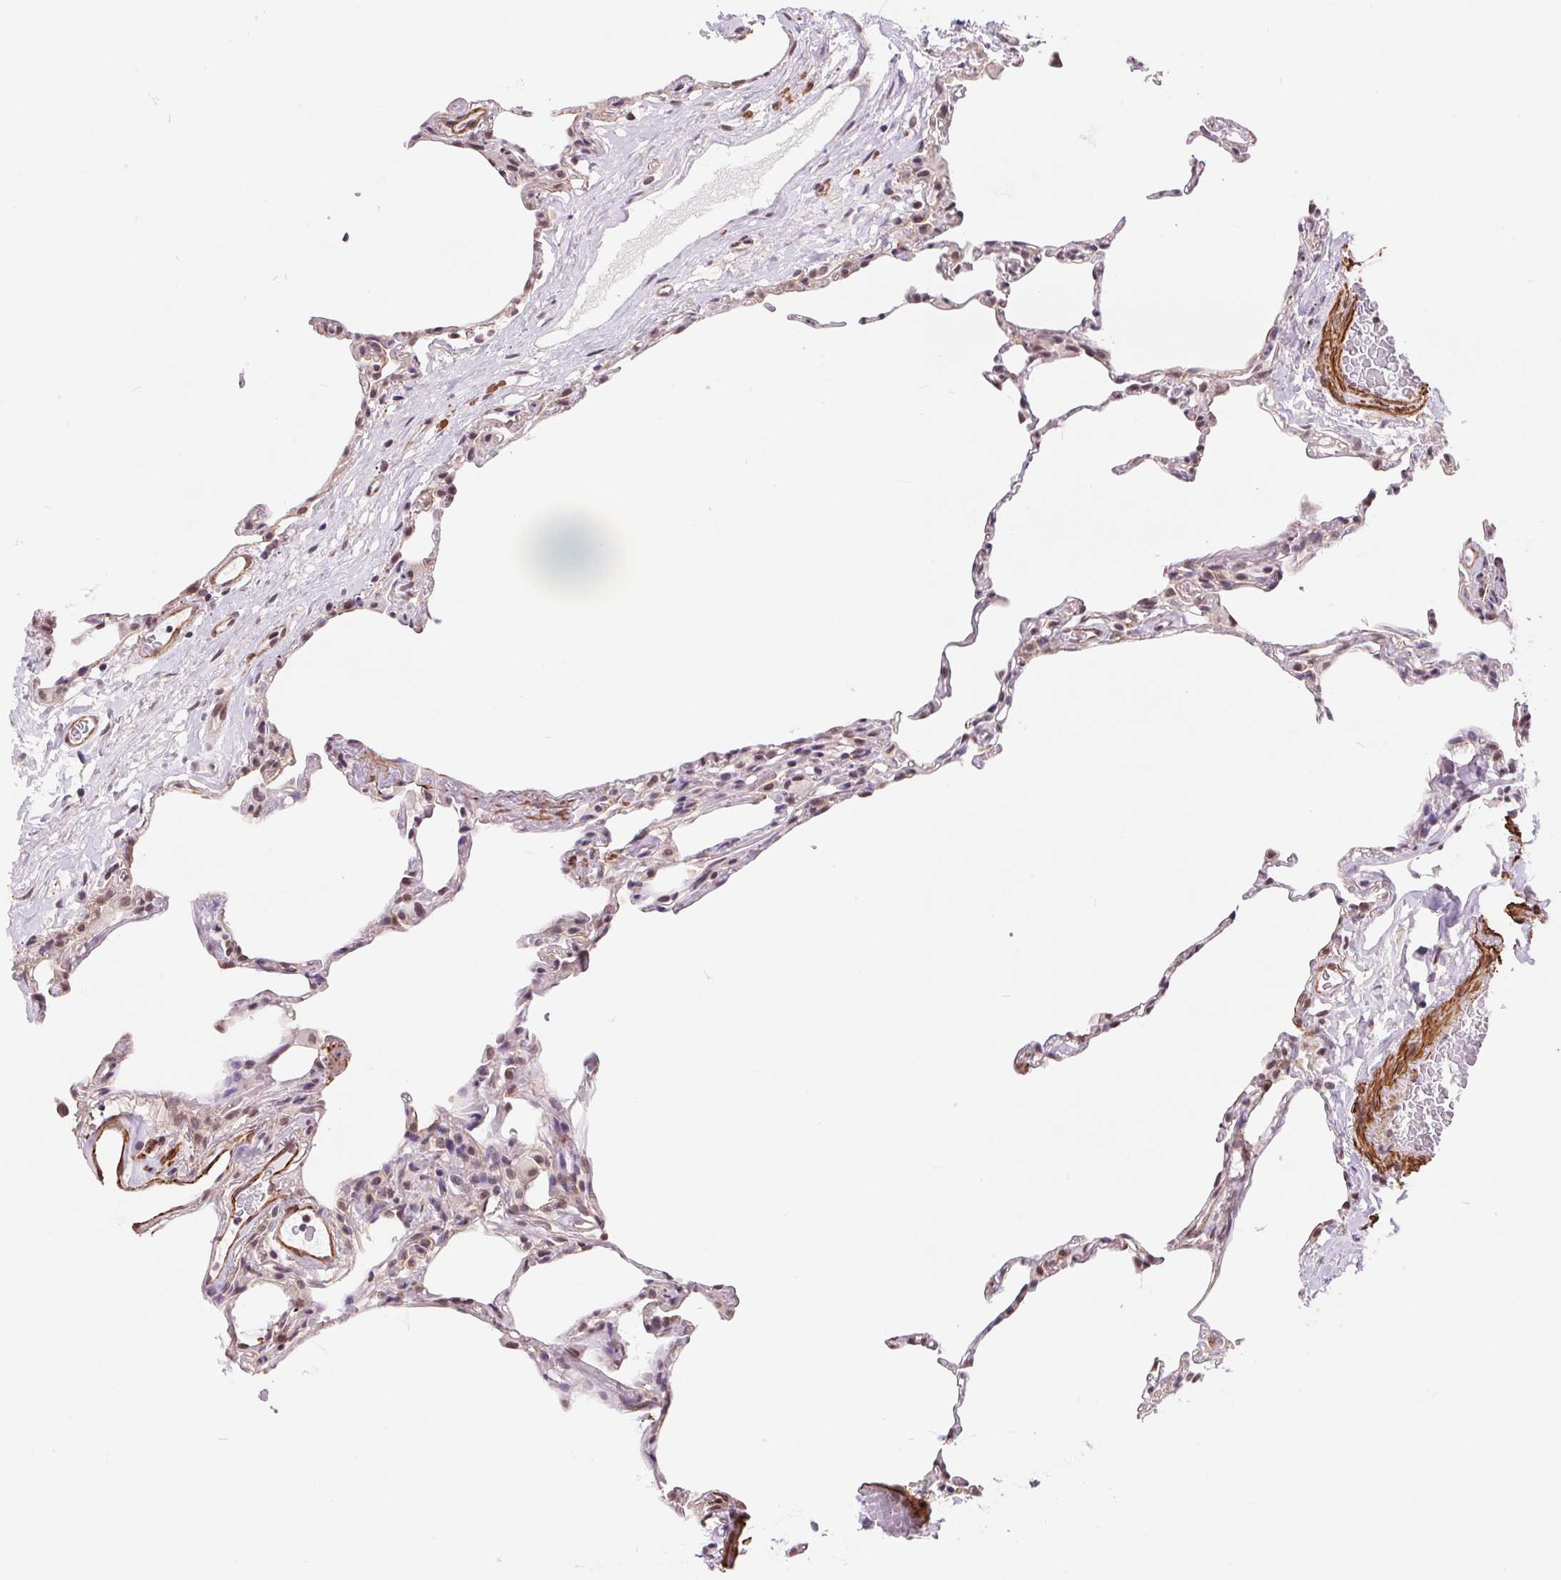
{"staining": {"intensity": "negative", "quantity": "none", "location": "none"}, "tissue": "lung", "cell_type": "Alveolar cells", "image_type": "normal", "snomed": [{"axis": "morphology", "description": "Normal tissue, NOS"}, {"axis": "topography", "description": "Lung"}], "caption": "DAB immunohistochemical staining of normal human lung exhibits no significant staining in alveolar cells.", "gene": "BCAT1", "patient": {"sex": "female", "age": 57}}